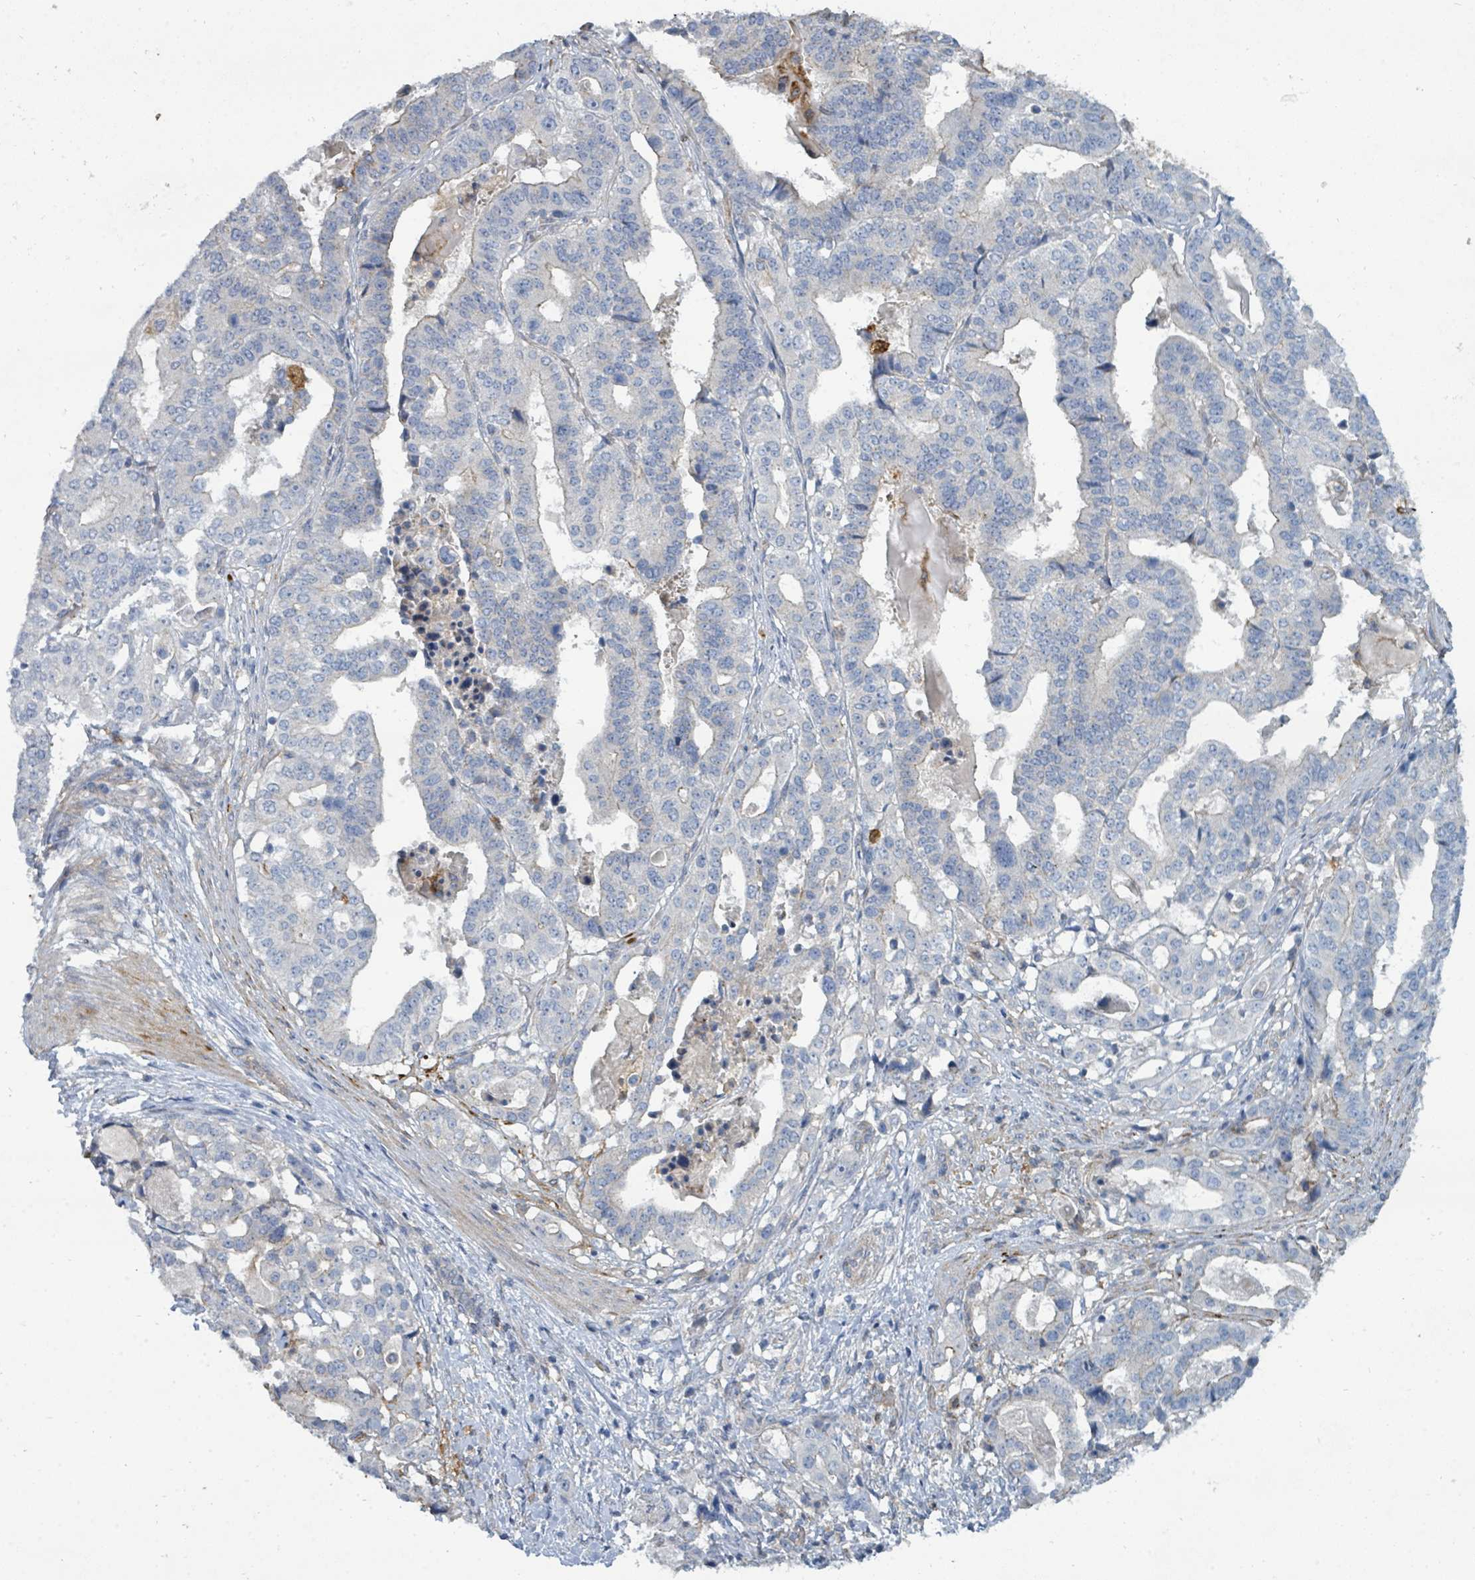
{"staining": {"intensity": "negative", "quantity": "none", "location": "none"}, "tissue": "stomach cancer", "cell_type": "Tumor cells", "image_type": "cancer", "snomed": [{"axis": "morphology", "description": "Adenocarcinoma, NOS"}, {"axis": "topography", "description": "Stomach"}], "caption": "Immunohistochemistry (IHC) of human stomach cancer (adenocarcinoma) reveals no staining in tumor cells.", "gene": "IFIT1", "patient": {"sex": "male", "age": 48}}